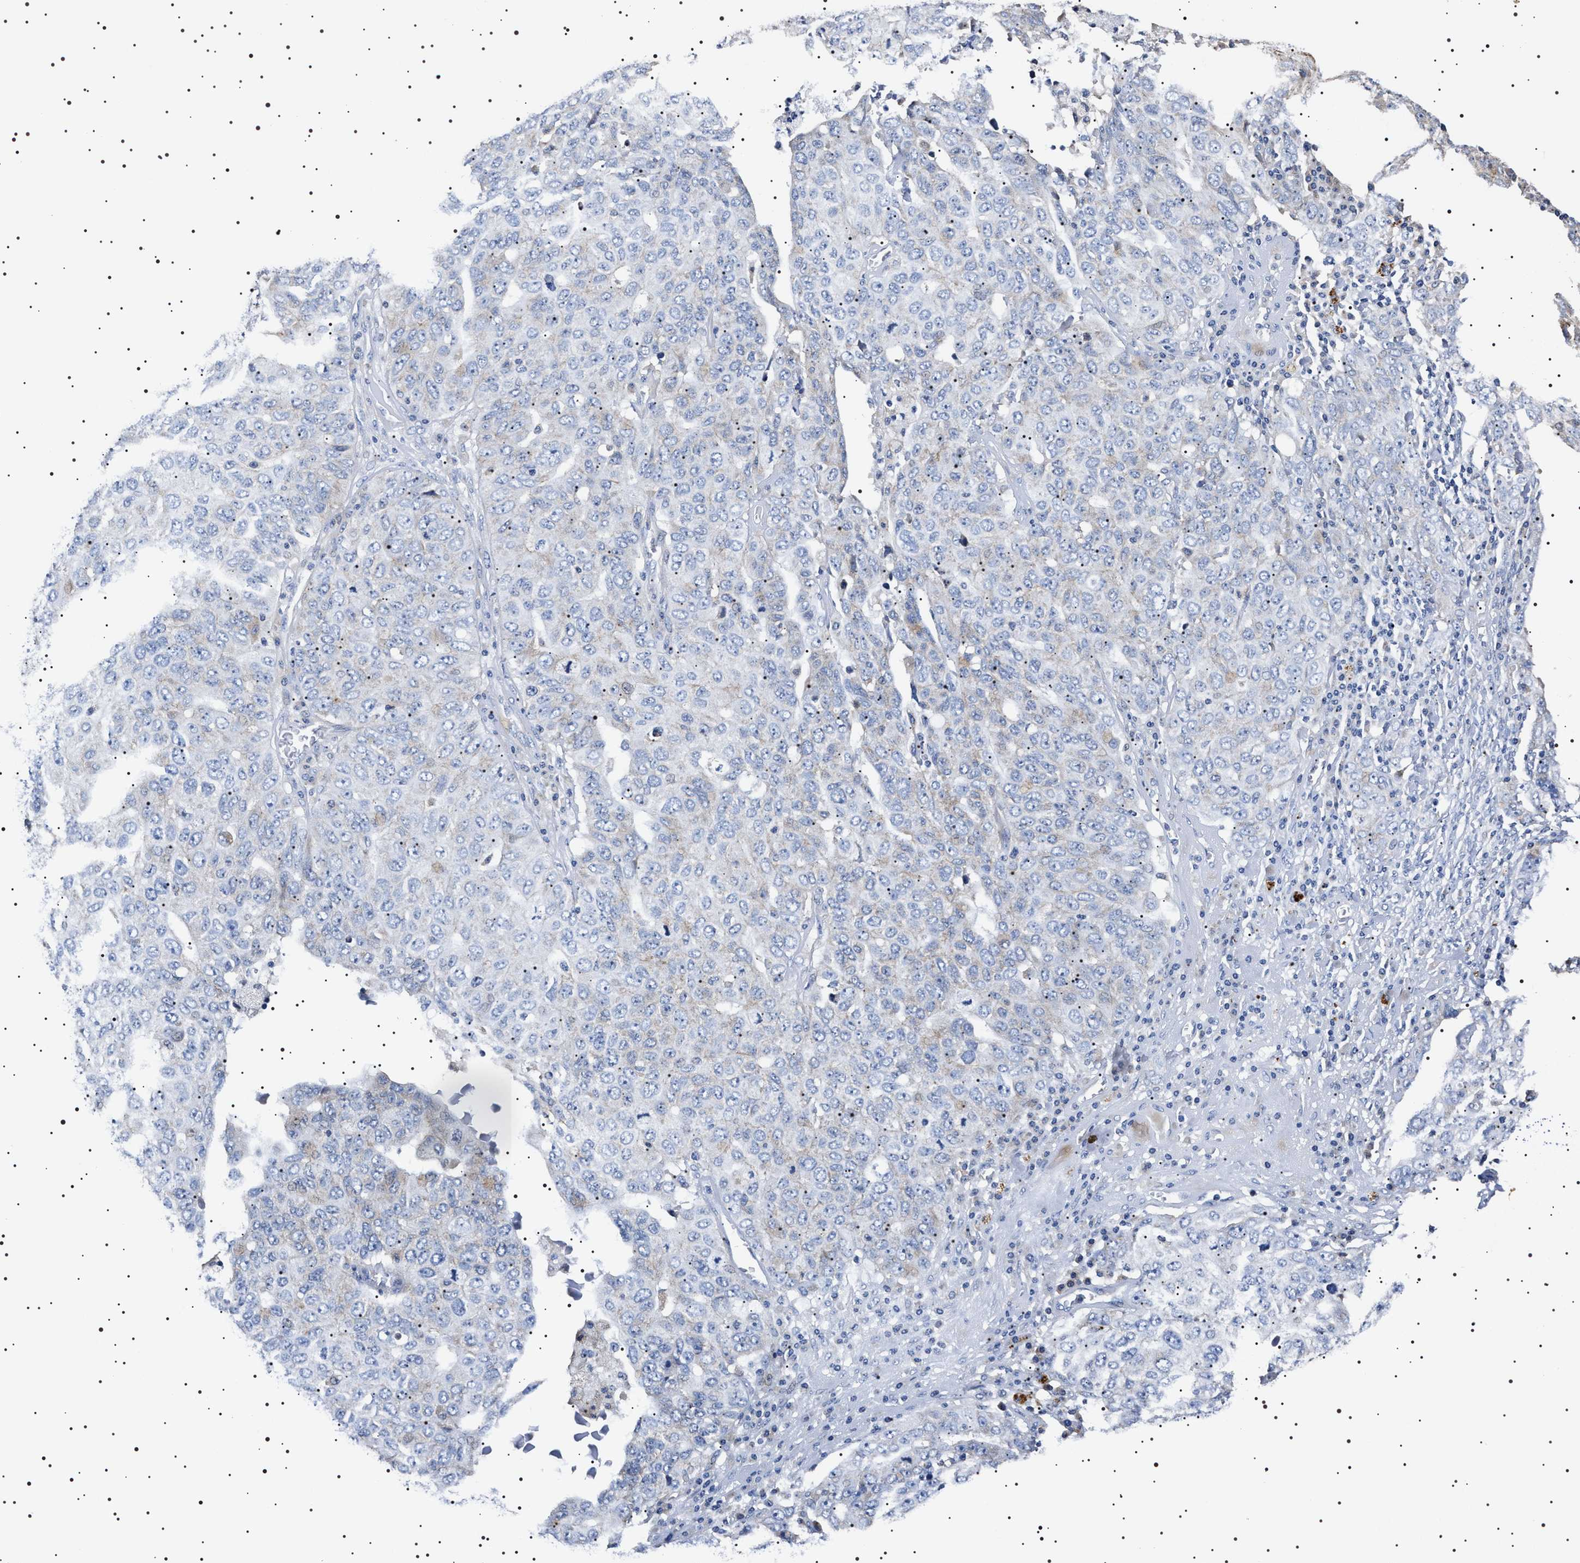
{"staining": {"intensity": "negative", "quantity": "none", "location": "none"}, "tissue": "ovarian cancer", "cell_type": "Tumor cells", "image_type": "cancer", "snomed": [{"axis": "morphology", "description": "Carcinoma, endometroid"}, {"axis": "topography", "description": "Ovary"}], "caption": "Immunohistochemistry (IHC) image of neoplastic tissue: human ovarian cancer stained with DAB (3,3'-diaminobenzidine) exhibits no significant protein staining in tumor cells.", "gene": "SLC4A7", "patient": {"sex": "female", "age": 62}}